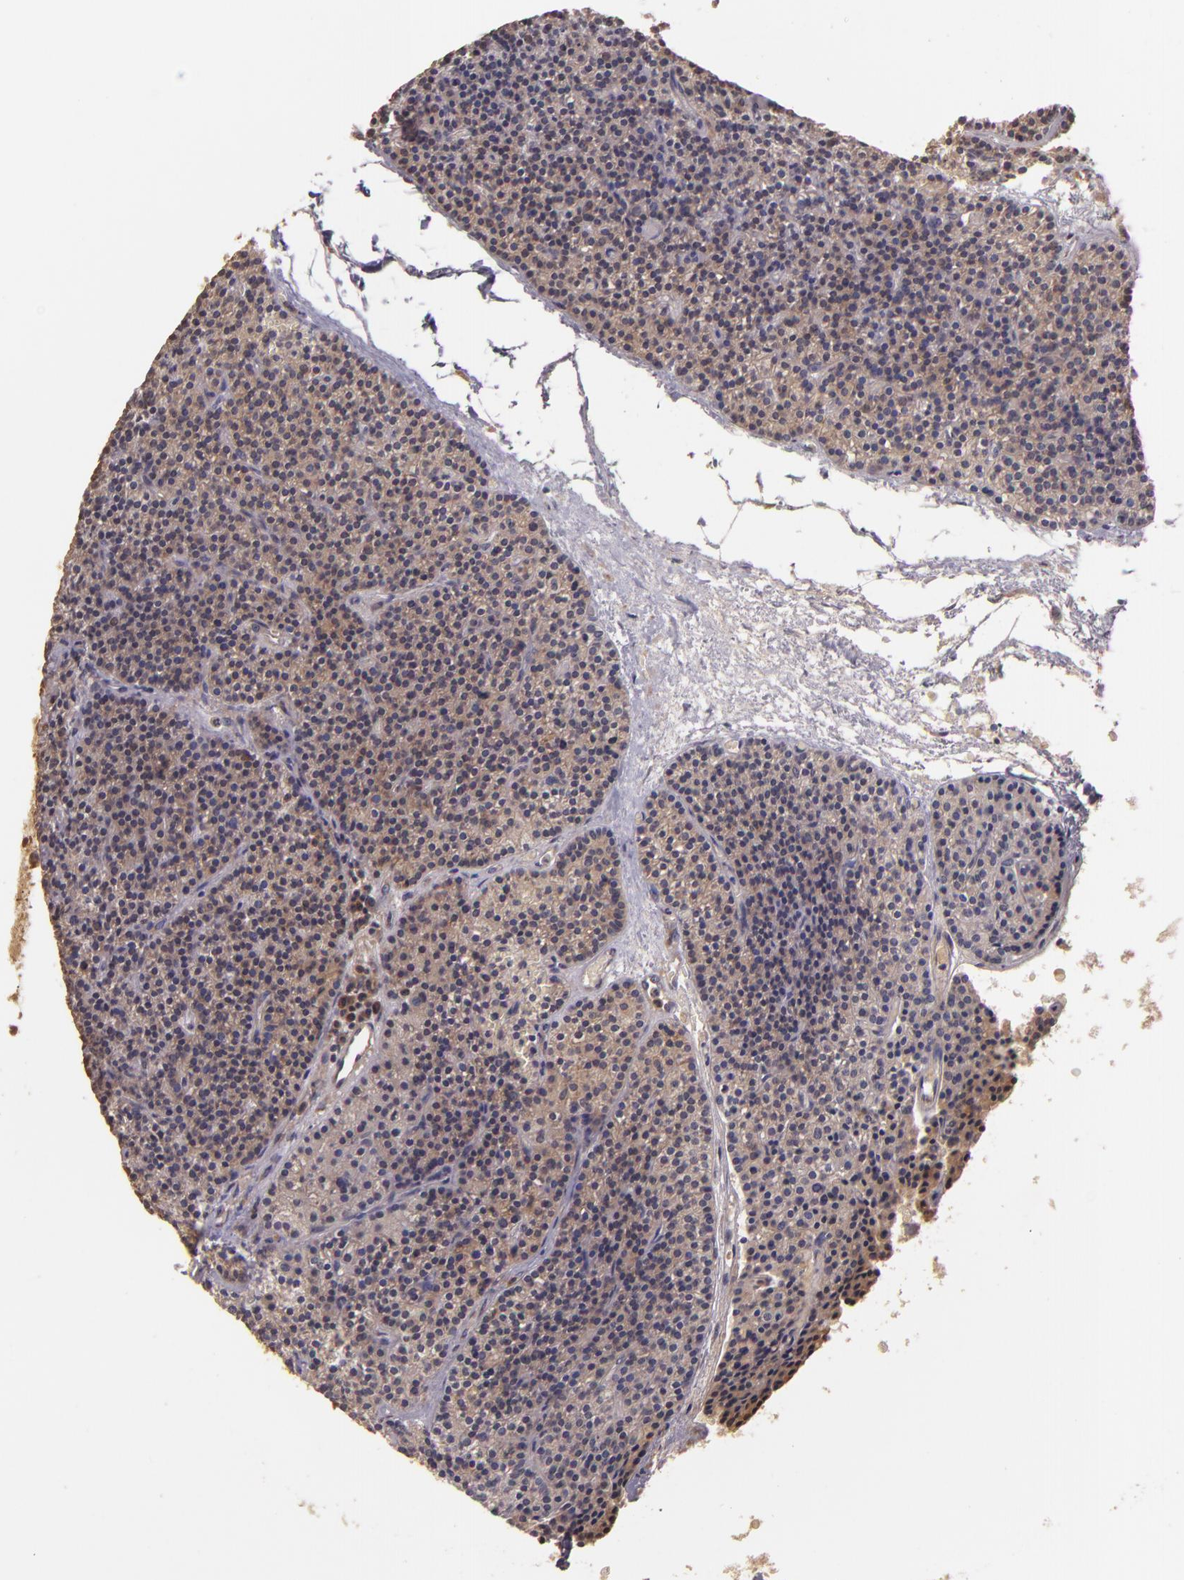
{"staining": {"intensity": "strong", "quantity": ">75%", "location": "cytoplasmic/membranous,nuclear"}, "tissue": "parathyroid gland", "cell_type": "Glandular cells", "image_type": "normal", "snomed": [{"axis": "morphology", "description": "Normal tissue, NOS"}, {"axis": "topography", "description": "Parathyroid gland"}], "caption": "IHC of benign parathyroid gland shows high levels of strong cytoplasmic/membranous,nuclear staining in about >75% of glandular cells.", "gene": "TXNRD2", "patient": {"sex": "male", "age": 57}}